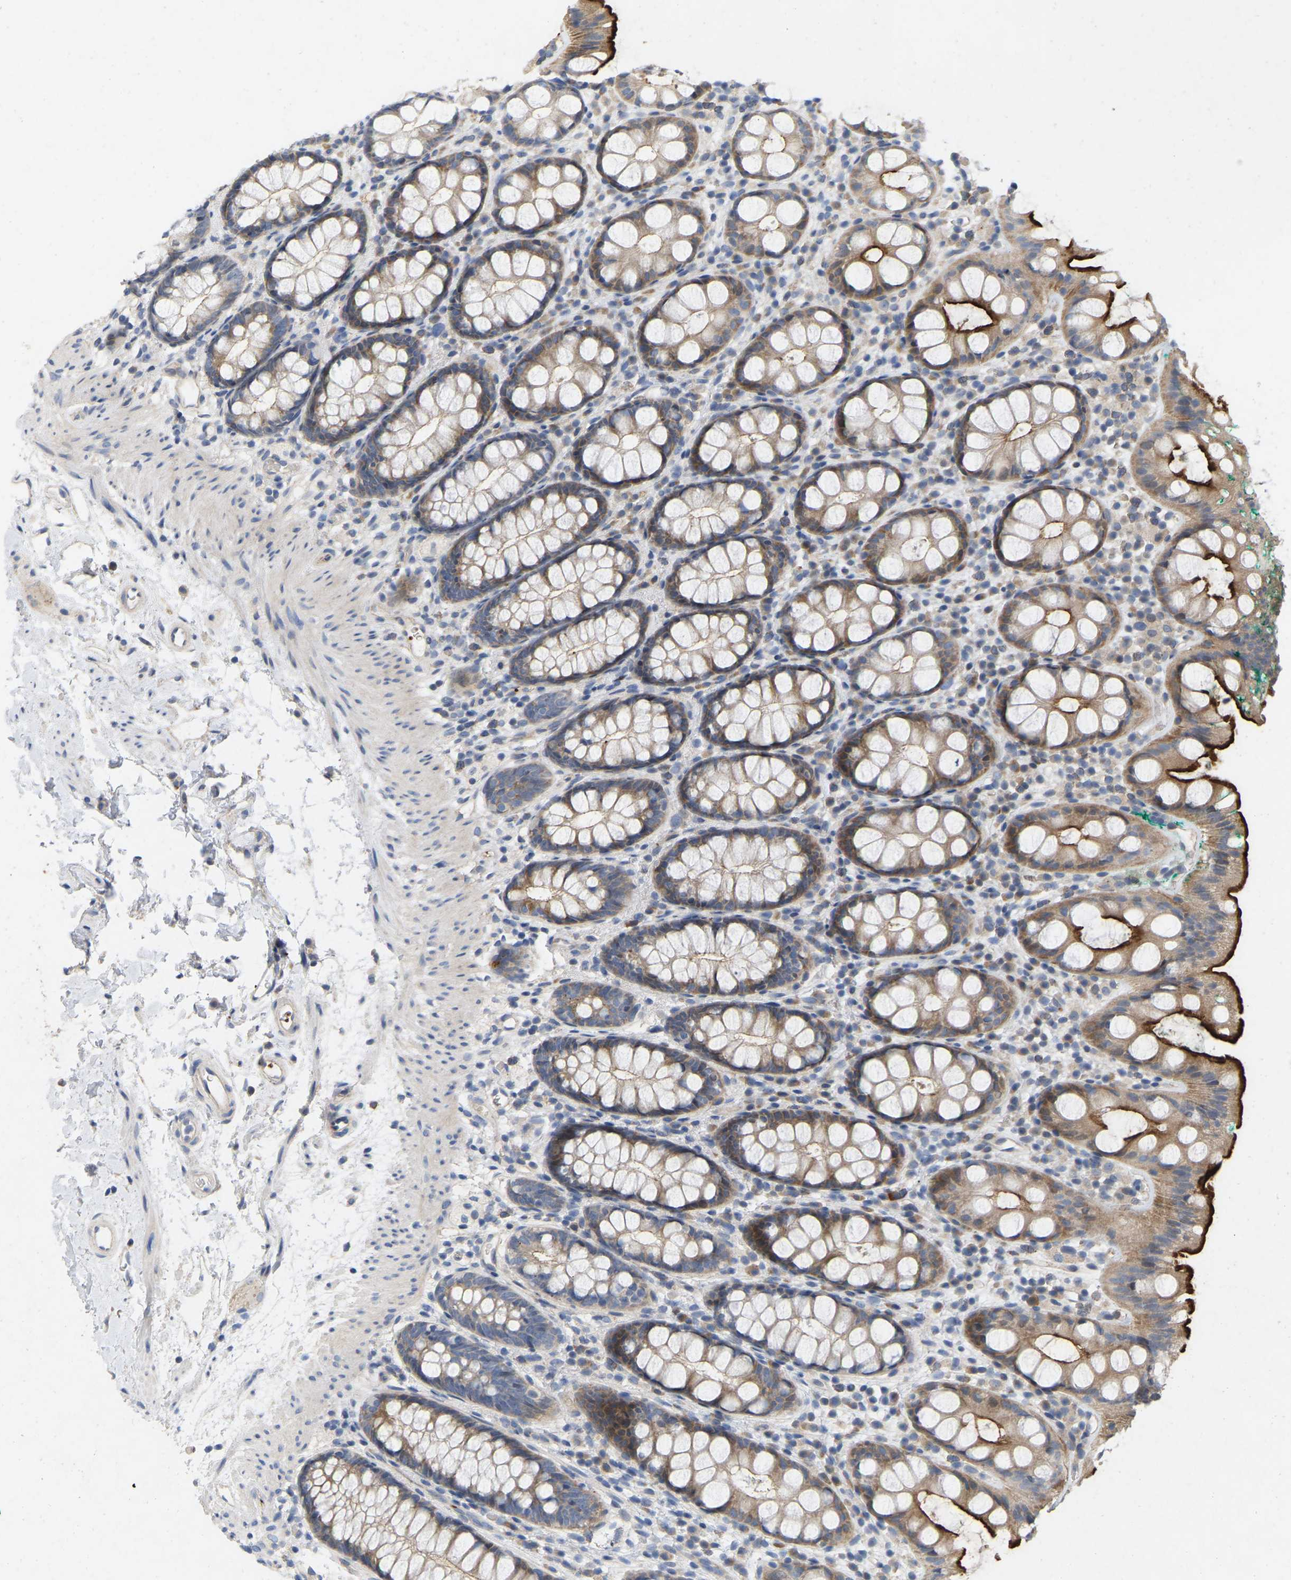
{"staining": {"intensity": "strong", "quantity": "25%-75%", "location": "cytoplasmic/membranous"}, "tissue": "rectum", "cell_type": "Glandular cells", "image_type": "normal", "snomed": [{"axis": "morphology", "description": "Normal tissue, NOS"}, {"axis": "topography", "description": "Rectum"}], "caption": "Protein expression analysis of benign rectum shows strong cytoplasmic/membranous staining in approximately 25%-75% of glandular cells. Using DAB (3,3'-diaminobenzidine) (brown) and hematoxylin (blue) stains, captured at high magnification using brightfield microscopy.", "gene": "RHEB", "patient": {"sex": "female", "age": 65}}